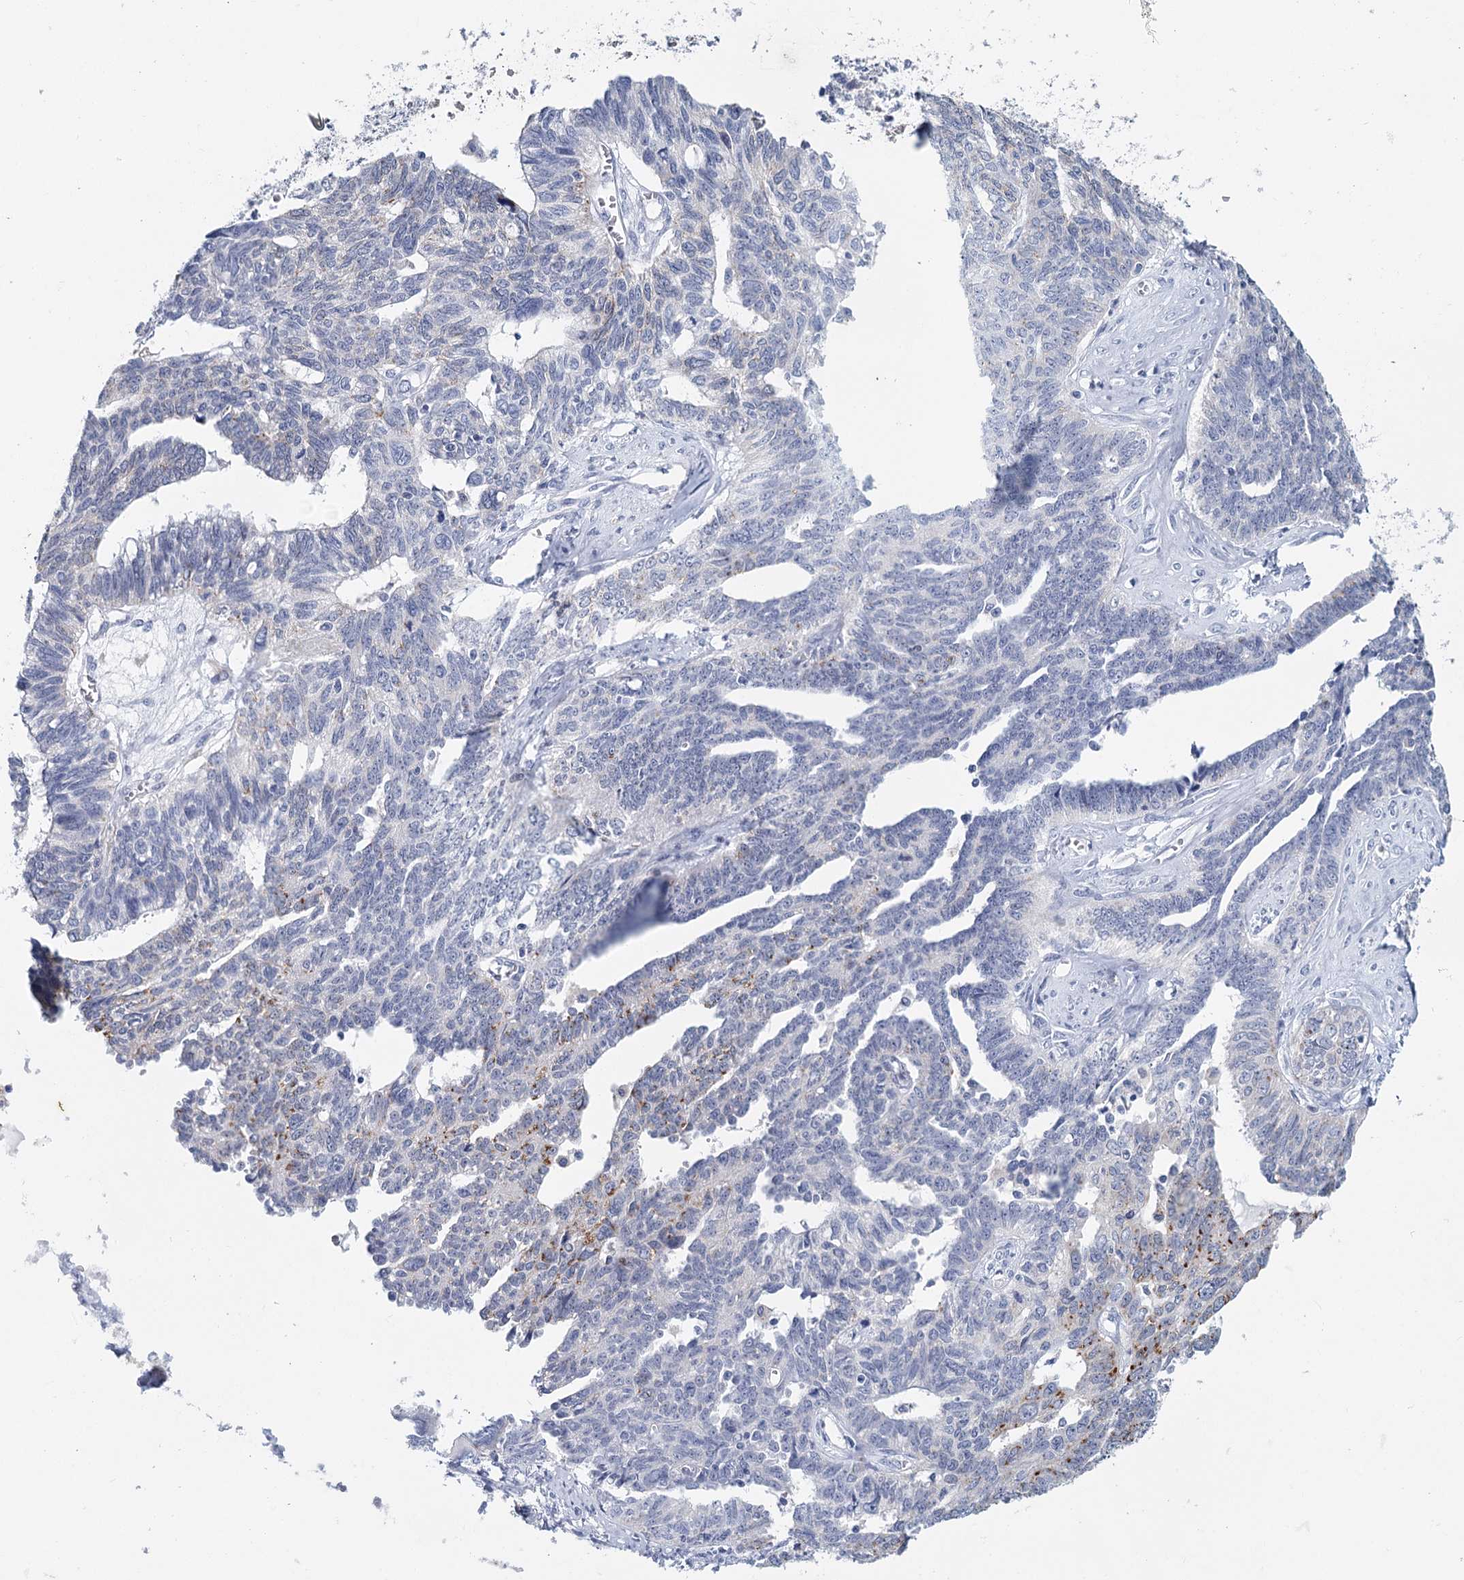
{"staining": {"intensity": "moderate", "quantity": "<25%", "location": "cytoplasmic/membranous"}, "tissue": "ovarian cancer", "cell_type": "Tumor cells", "image_type": "cancer", "snomed": [{"axis": "morphology", "description": "Cystadenocarcinoma, serous, NOS"}, {"axis": "topography", "description": "Ovary"}], "caption": "Serous cystadenocarcinoma (ovarian) stained with immunohistochemistry (IHC) shows moderate cytoplasmic/membranous expression in about <25% of tumor cells. The protein is stained brown, and the nuclei are stained in blue (DAB (3,3'-diaminobenzidine) IHC with brightfield microscopy, high magnification).", "gene": "METTL7B", "patient": {"sex": "female", "age": 79}}